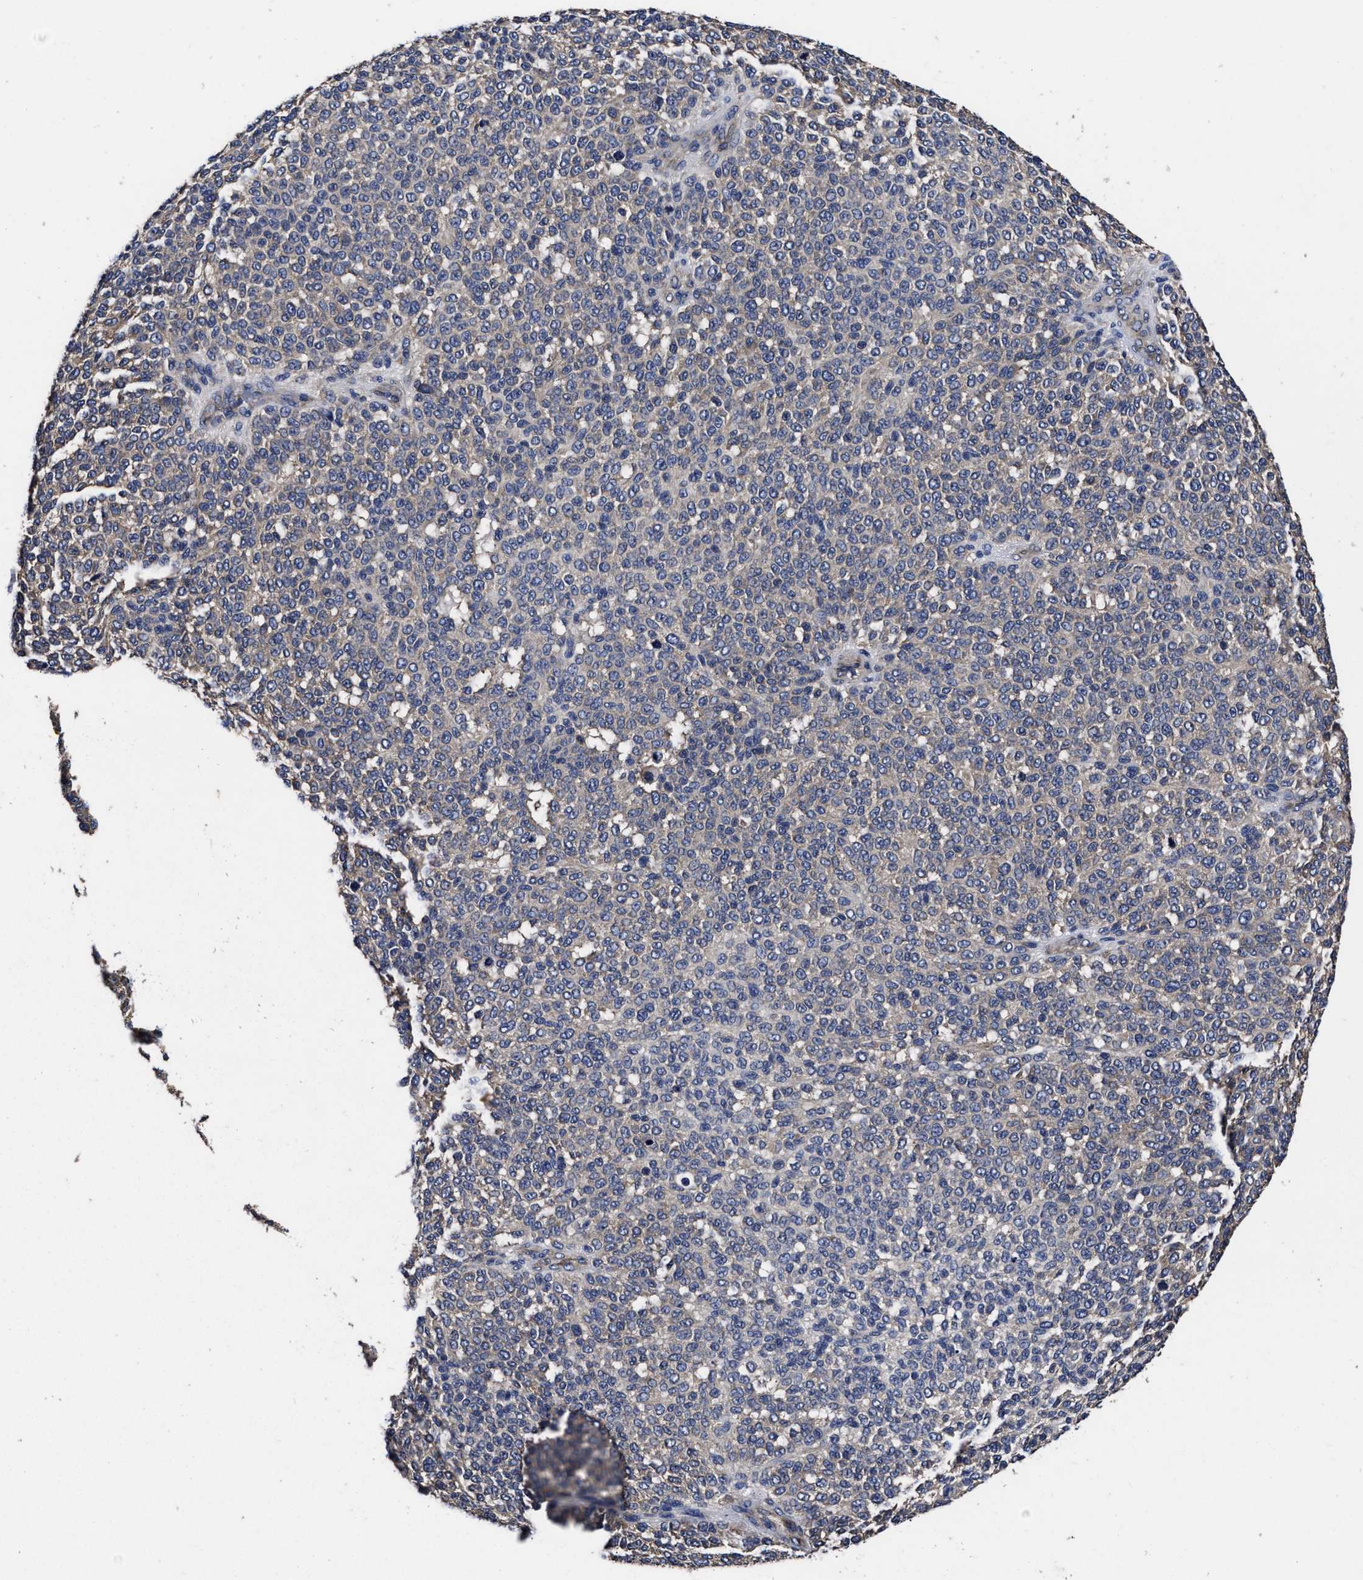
{"staining": {"intensity": "moderate", "quantity": "<25%", "location": "cytoplasmic/membranous"}, "tissue": "melanoma", "cell_type": "Tumor cells", "image_type": "cancer", "snomed": [{"axis": "morphology", "description": "Malignant melanoma, NOS"}, {"axis": "topography", "description": "Skin"}], "caption": "Tumor cells reveal low levels of moderate cytoplasmic/membranous positivity in approximately <25% of cells in melanoma. The protein is stained brown, and the nuclei are stained in blue (DAB IHC with brightfield microscopy, high magnification).", "gene": "AVEN", "patient": {"sex": "male", "age": 59}}